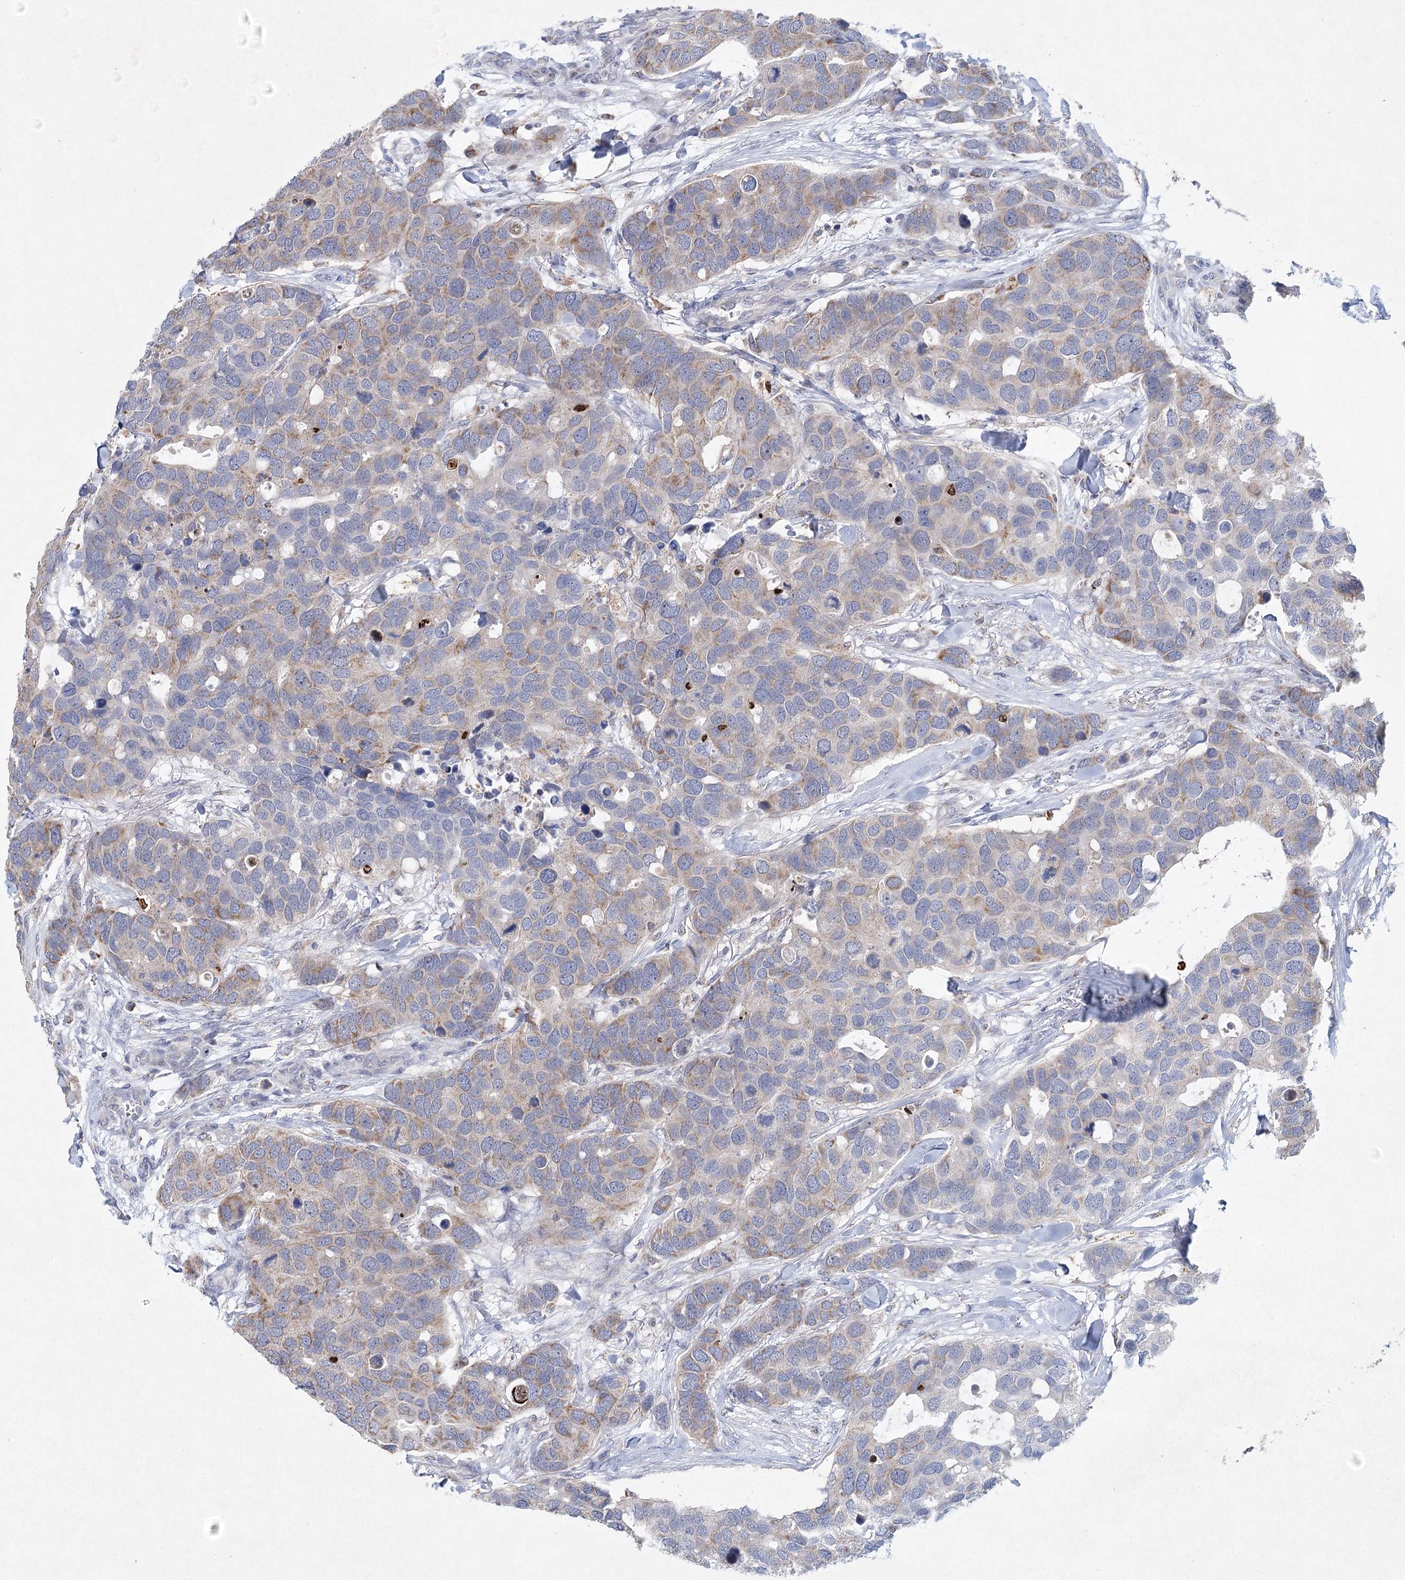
{"staining": {"intensity": "moderate", "quantity": "<25%", "location": "cytoplasmic/membranous"}, "tissue": "breast cancer", "cell_type": "Tumor cells", "image_type": "cancer", "snomed": [{"axis": "morphology", "description": "Duct carcinoma"}, {"axis": "topography", "description": "Breast"}], "caption": "Human breast cancer (intraductal carcinoma) stained with a brown dye reveals moderate cytoplasmic/membranous positive staining in about <25% of tumor cells.", "gene": "XPO6", "patient": {"sex": "female", "age": 83}}